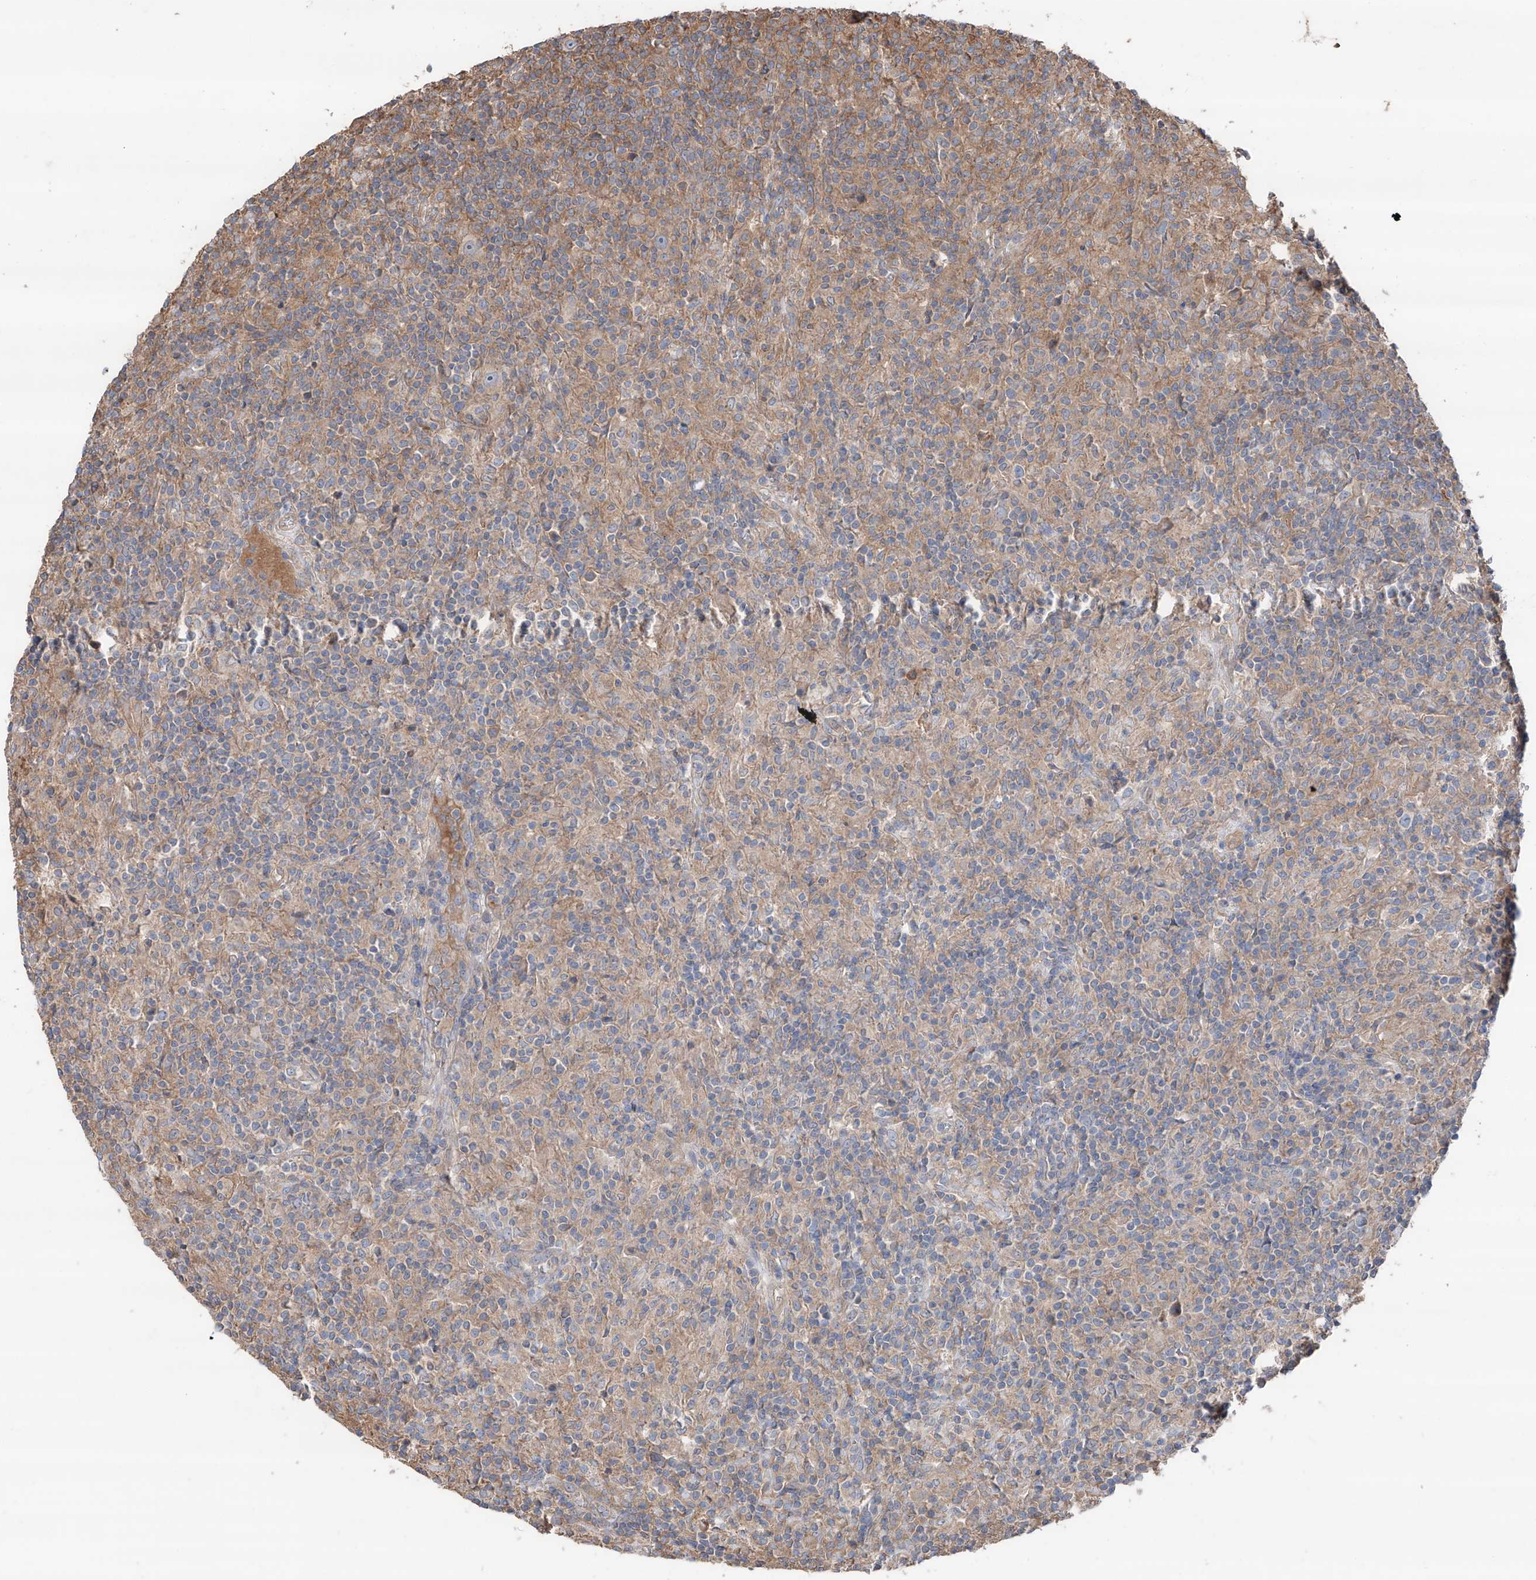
{"staining": {"intensity": "negative", "quantity": "none", "location": "none"}, "tissue": "lymphoma", "cell_type": "Tumor cells", "image_type": "cancer", "snomed": [{"axis": "morphology", "description": "Hodgkin's disease, NOS"}, {"axis": "topography", "description": "Lymph node"}], "caption": "IHC image of neoplastic tissue: human Hodgkin's disease stained with DAB (3,3'-diaminobenzidine) exhibits no significant protein staining in tumor cells.", "gene": "EDN1", "patient": {"sex": "male", "age": 70}}